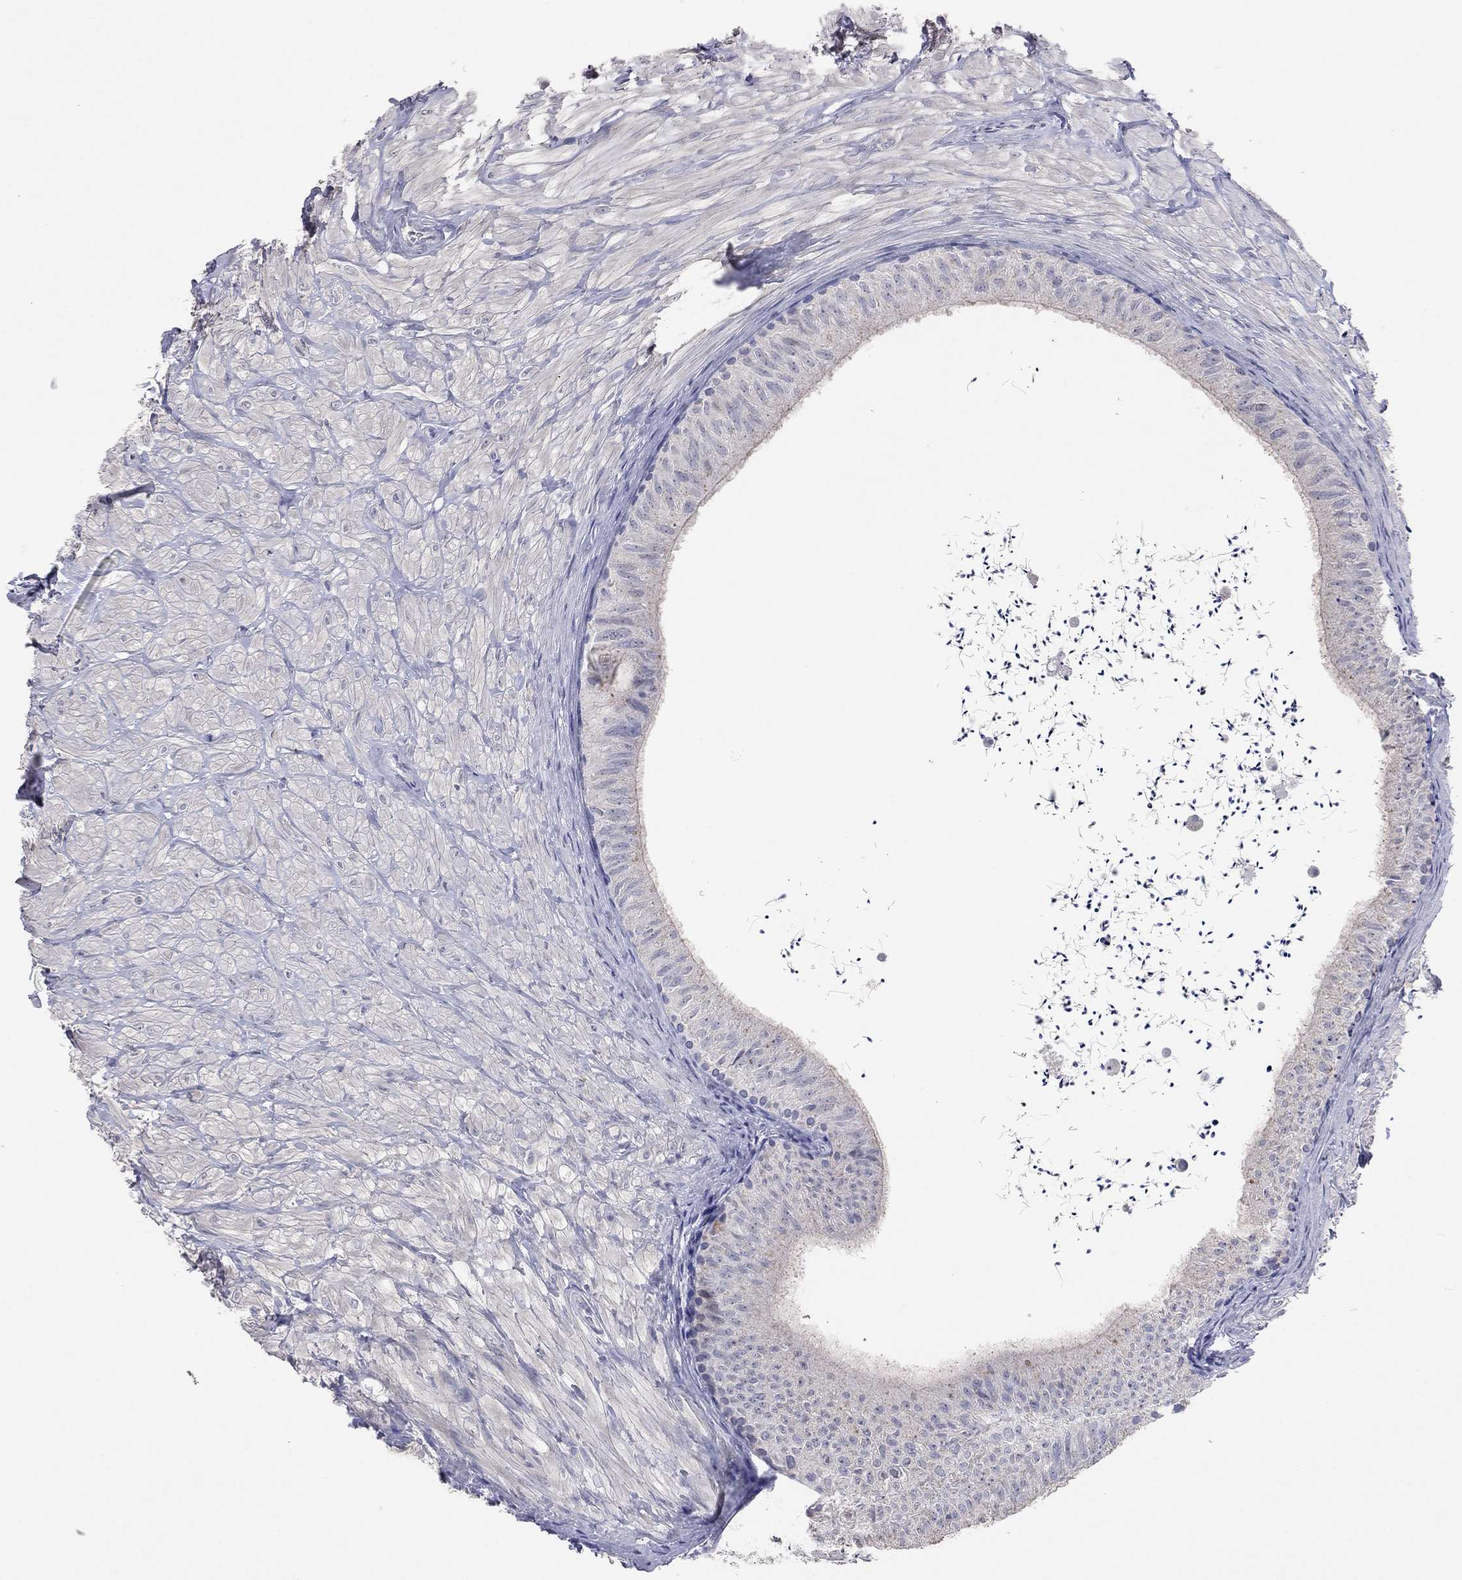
{"staining": {"intensity": "negative", "quantity": "none", "location": "none"}, "tissue": "epididymis", "cell_type": "Glandular cells", "image_type": "normal", "snomed": [{"axis": "morphology", "description": "Normal tissue, NOS"}, {"axis": "topography", "description": "Epididymis"}], "caption": "Immunohistochemistry (IHC) photomicrograph of unremarkable epididymis: epididymis stained with DAB reveals no significant protein staining in glandular cells.", "gene": "MMP13", "patient": {"sex": "male", "age": 32}}